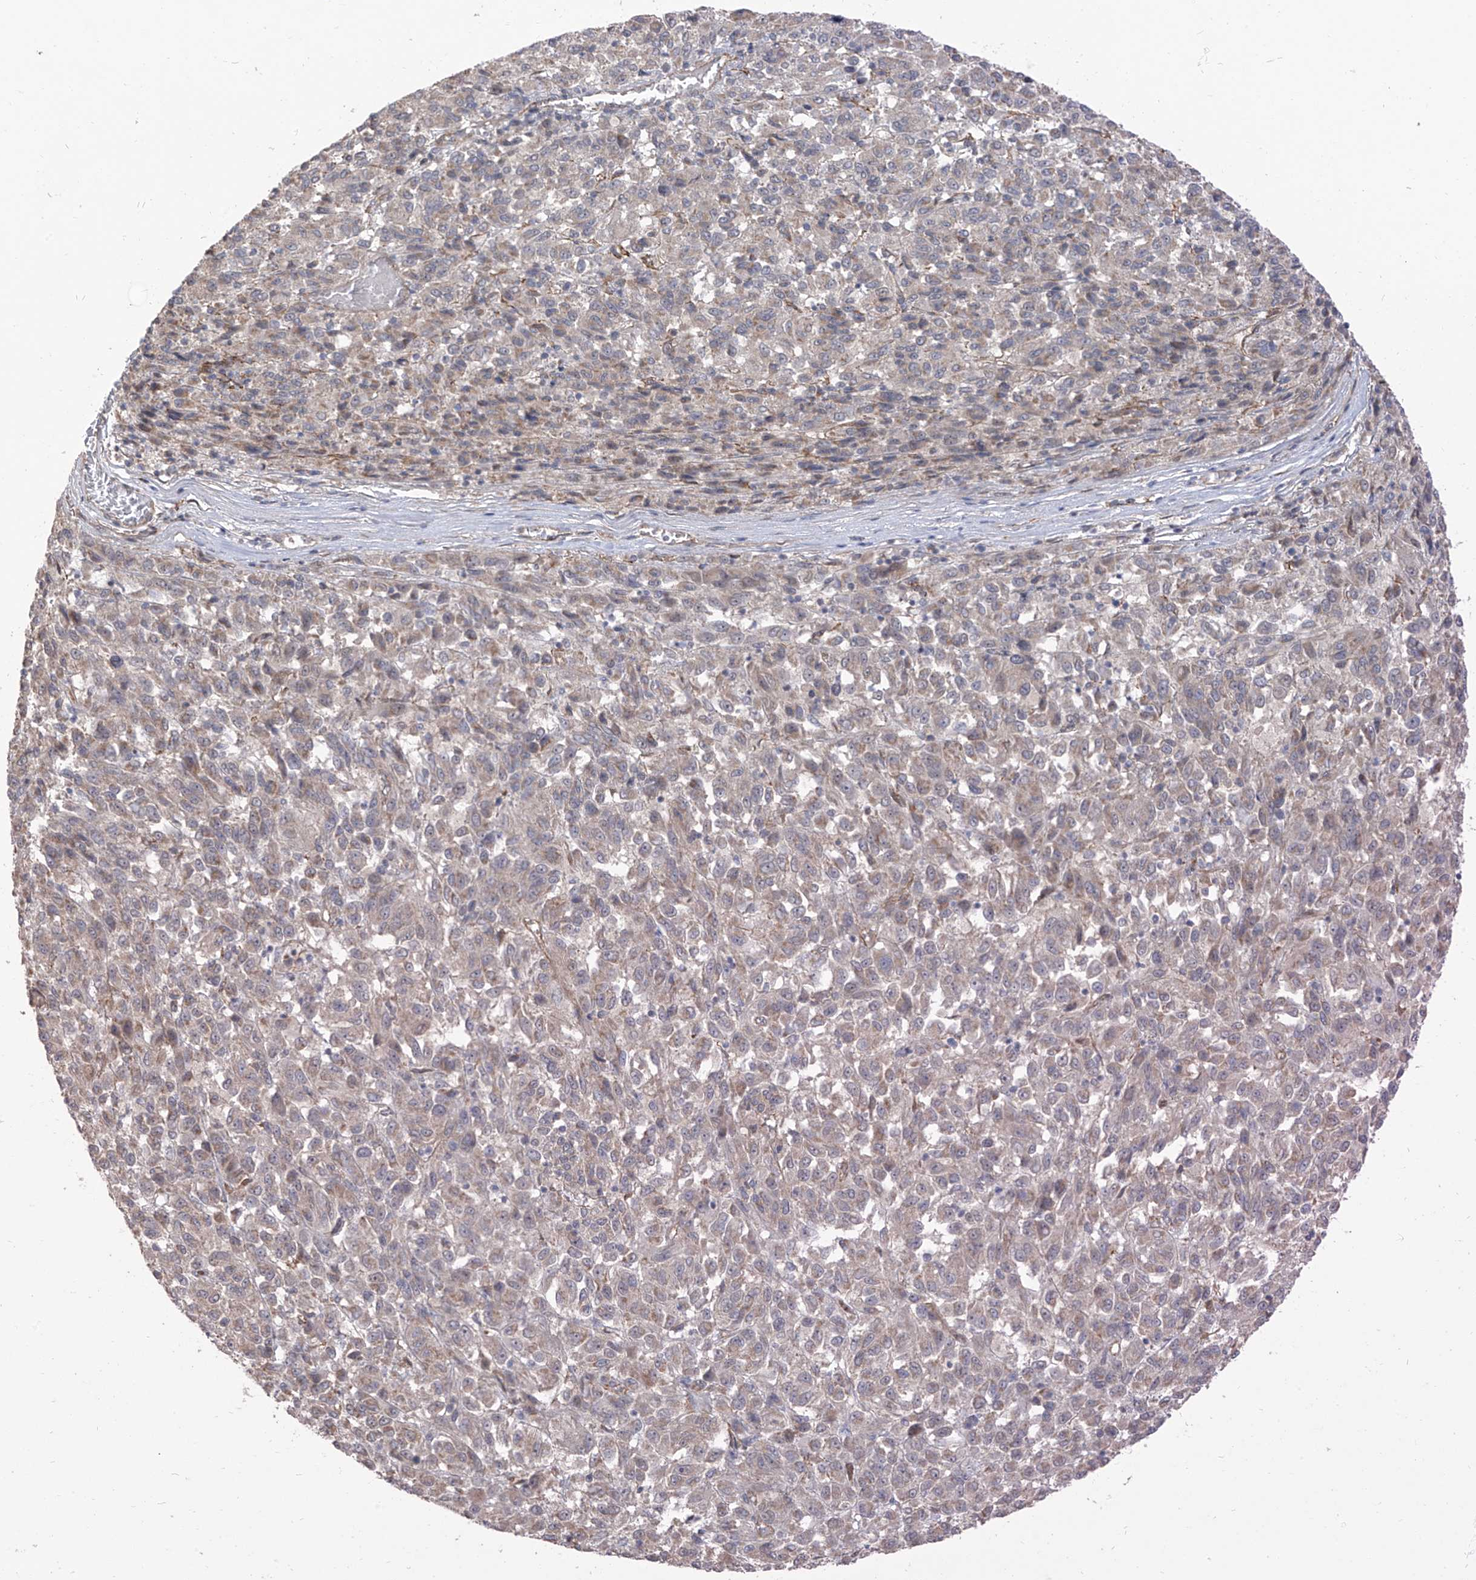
{"staining": {"intensity": "negative", "quantity": "none", "location": "none"}, "tissue": "melanoma", "cell_type": "Tumor cells", "image_type": "cancer", "snomed": [{"axis": "morphology", "description": "Malignant melanoma, Metastatic site"}, {"axis": "topography", "description": "Lung"}], "caption": "Immunohistochemistry of human melanoma demonstrates no staining in tumor cells. Brightfield microscopy of immunohistochemistry stained with DAB (3,3'-diaminobenzidine) (brown) and hematoxylin (blue), captured at high magnification.", "gene": "EPHX4", "patient": {"sex": "male", "age": 64}}